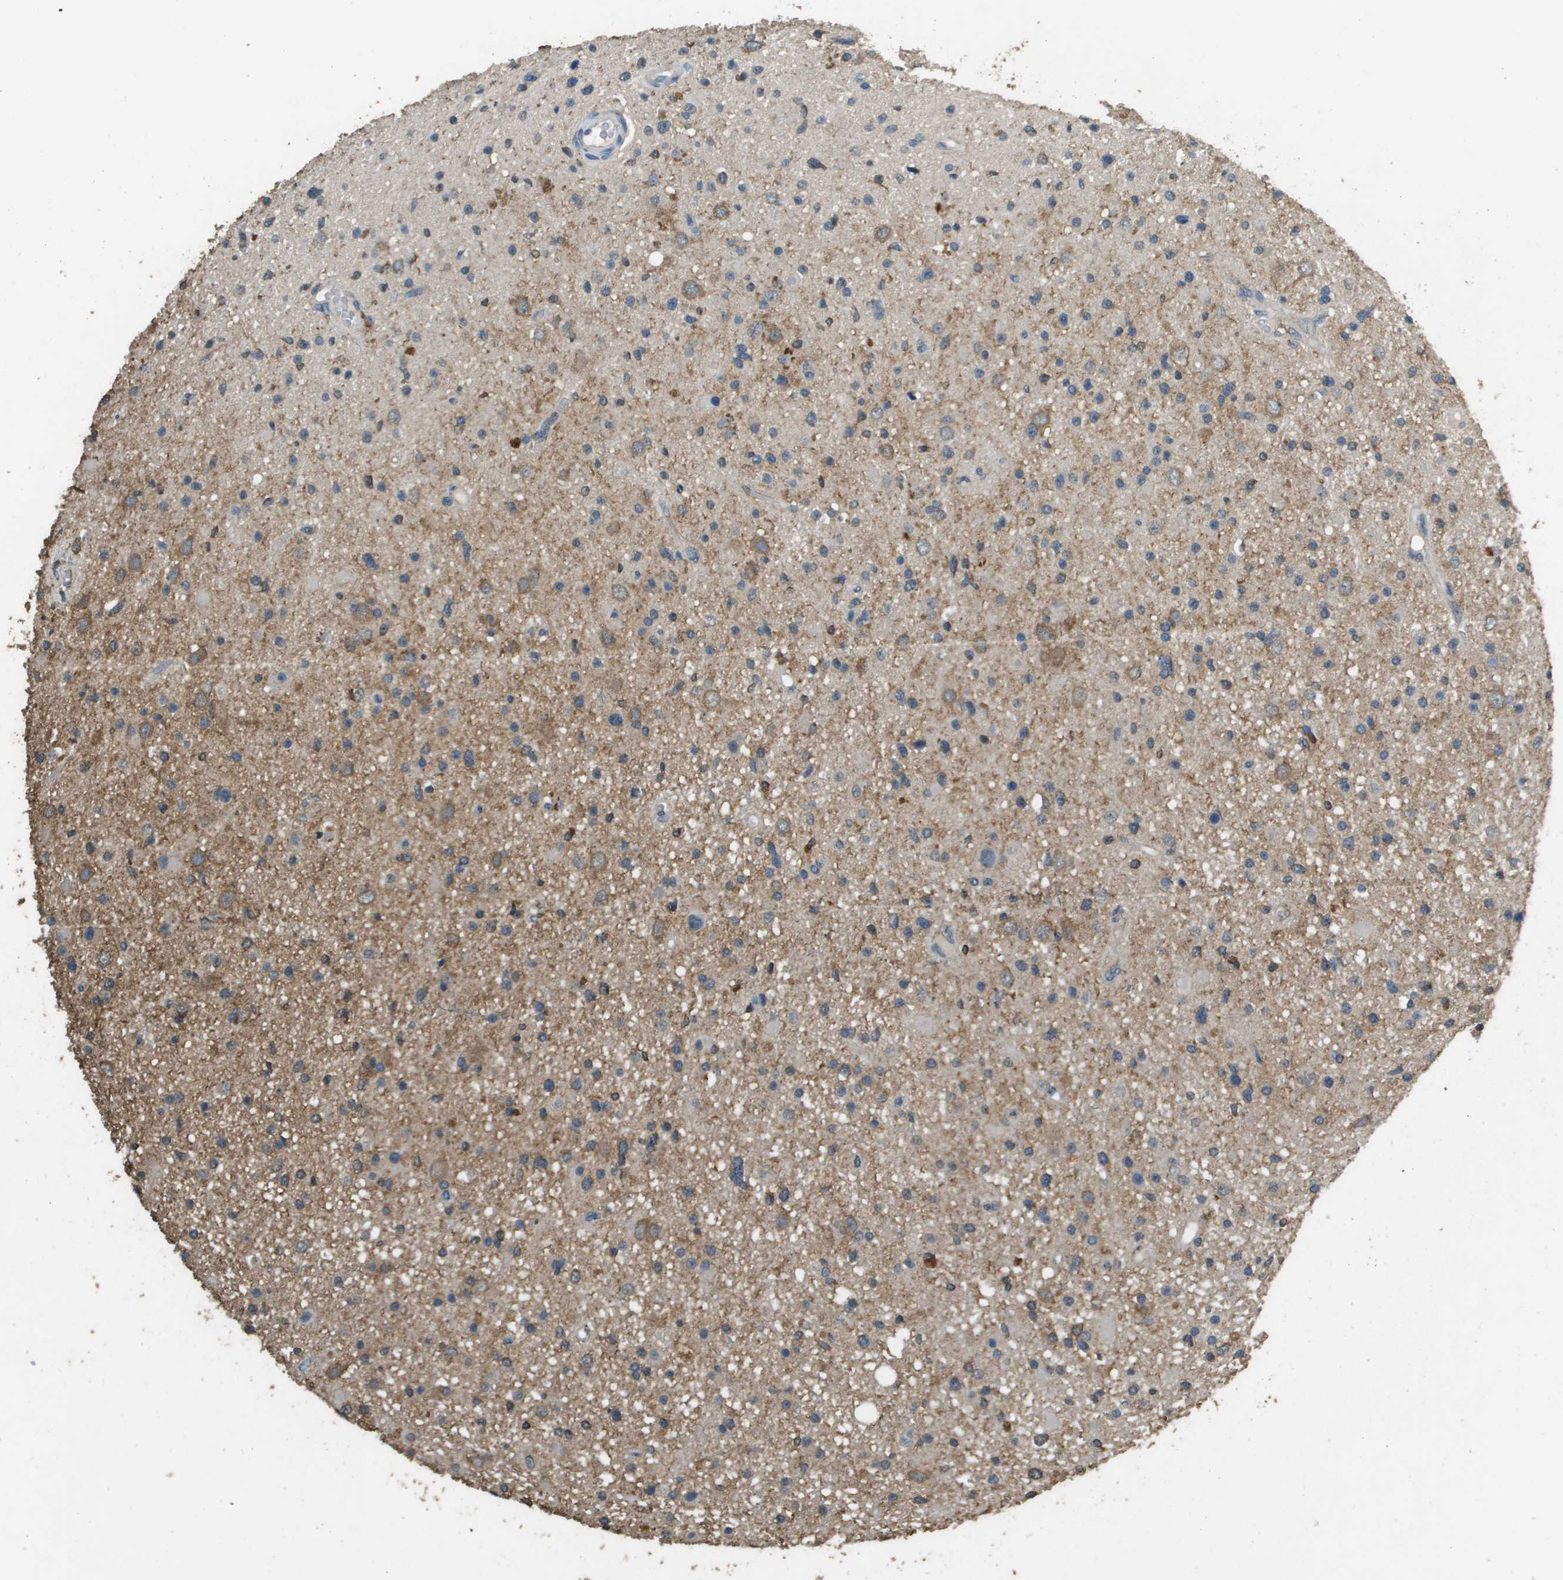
{"staining": {"intensity": "moderate", "quantity": "25%-75%", "location": "cytoplasmic/membranous"}, "tissue": "glioma", "cell_type": "Tumor cells", "image_type": "cancer", "snomed": [{"axis": "morphology", "description": "Glioma, malignant, High grade"}, {"axis": "topography", "description": "Brain"}], "caption": "This histopathology image reveals immunohistochemistry staining of malignant glioma (high-grade), with medium moderate cytoplasmic/membranous staining in approximately 25%-75% of tumor cells.", "gene": "MS4A7", "patient": {"sex": "male", "age": 33}}